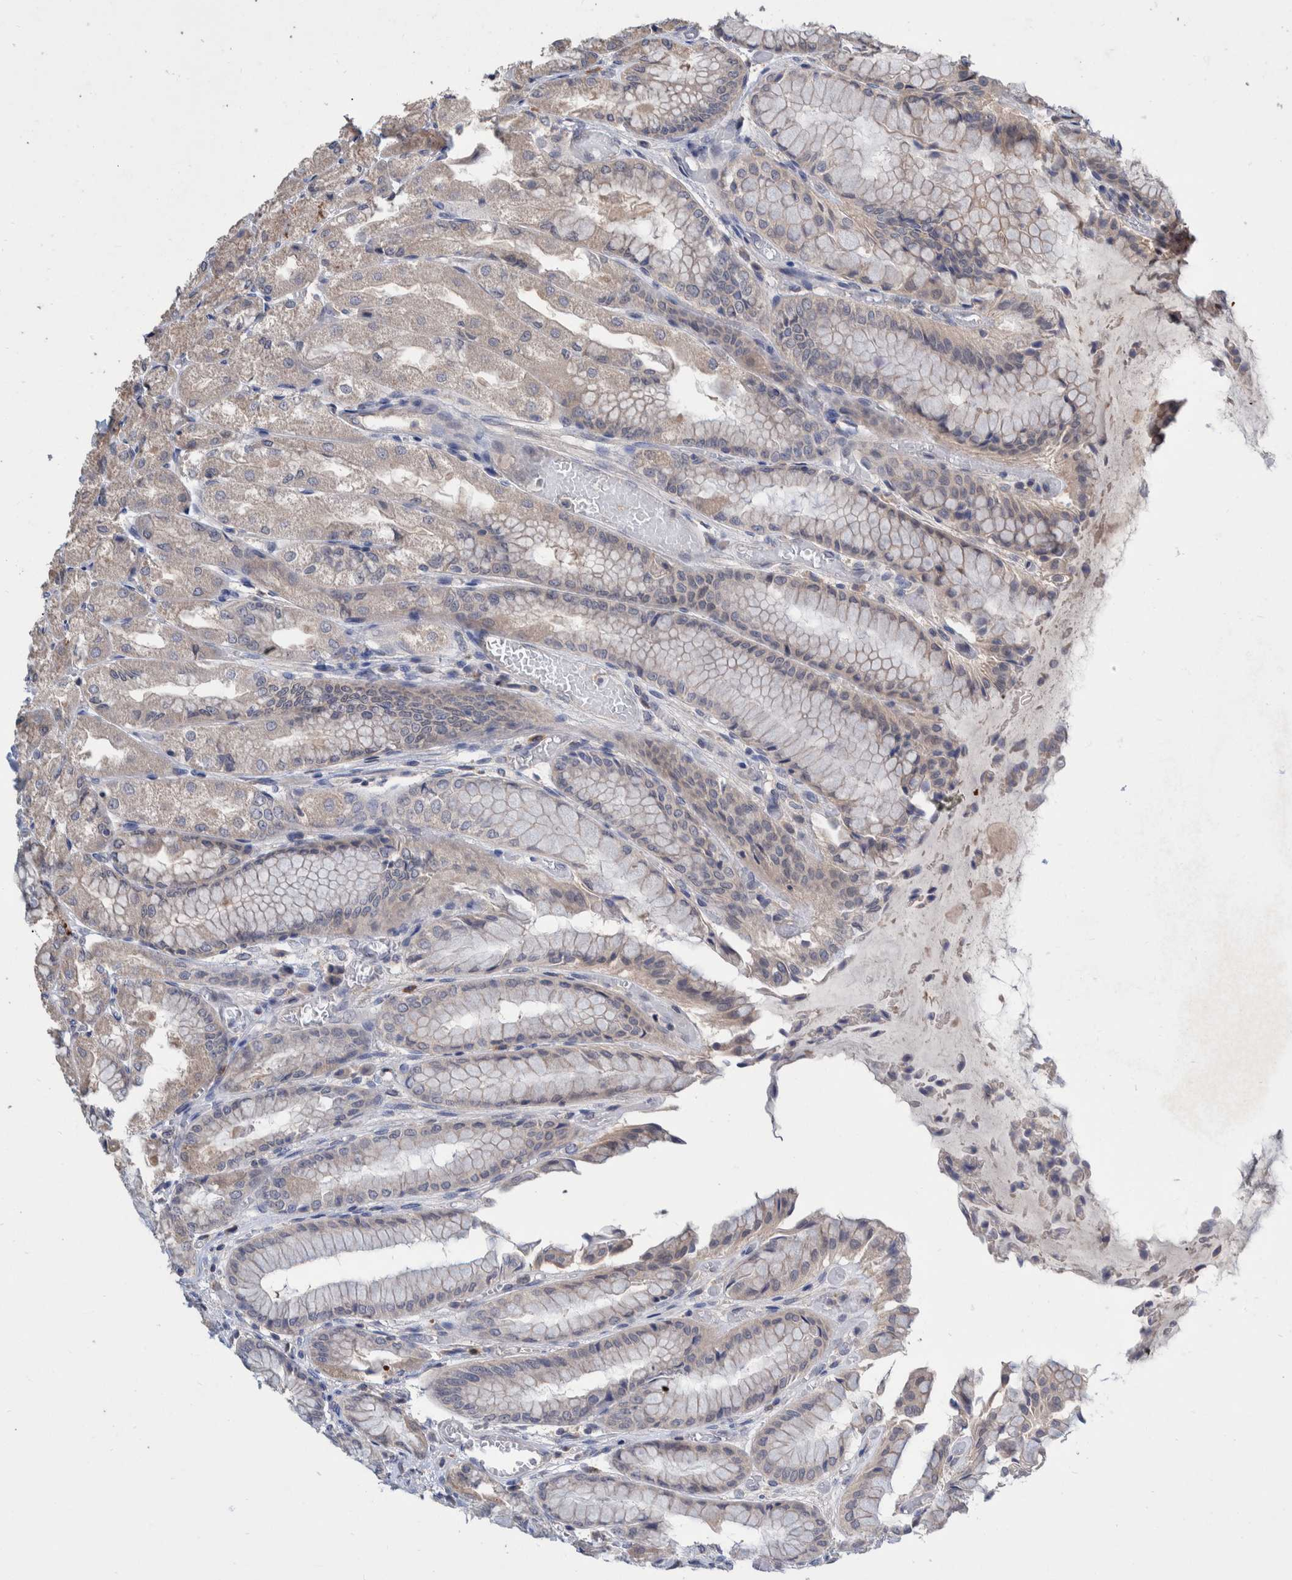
{"staining": {"intensity": "weak", "quantity": "<25%", "location": "cytoplasmic/membranous"}, "tissue": "stomach", "cell_type": "Glandular cells", "image_type": "normal", "snomed": [{"axis": "morphology", "description": "Normal tissue, NOS"}, {"axis": "topography", "description": "Stomach, upper"}], "caption": "Human stomach stained for a protein using immunohistochemistry (IHC) reveals no positivity in glandular cells.", "gene": "PLPBP", "patient": {"sex": "male", "age": 72}}